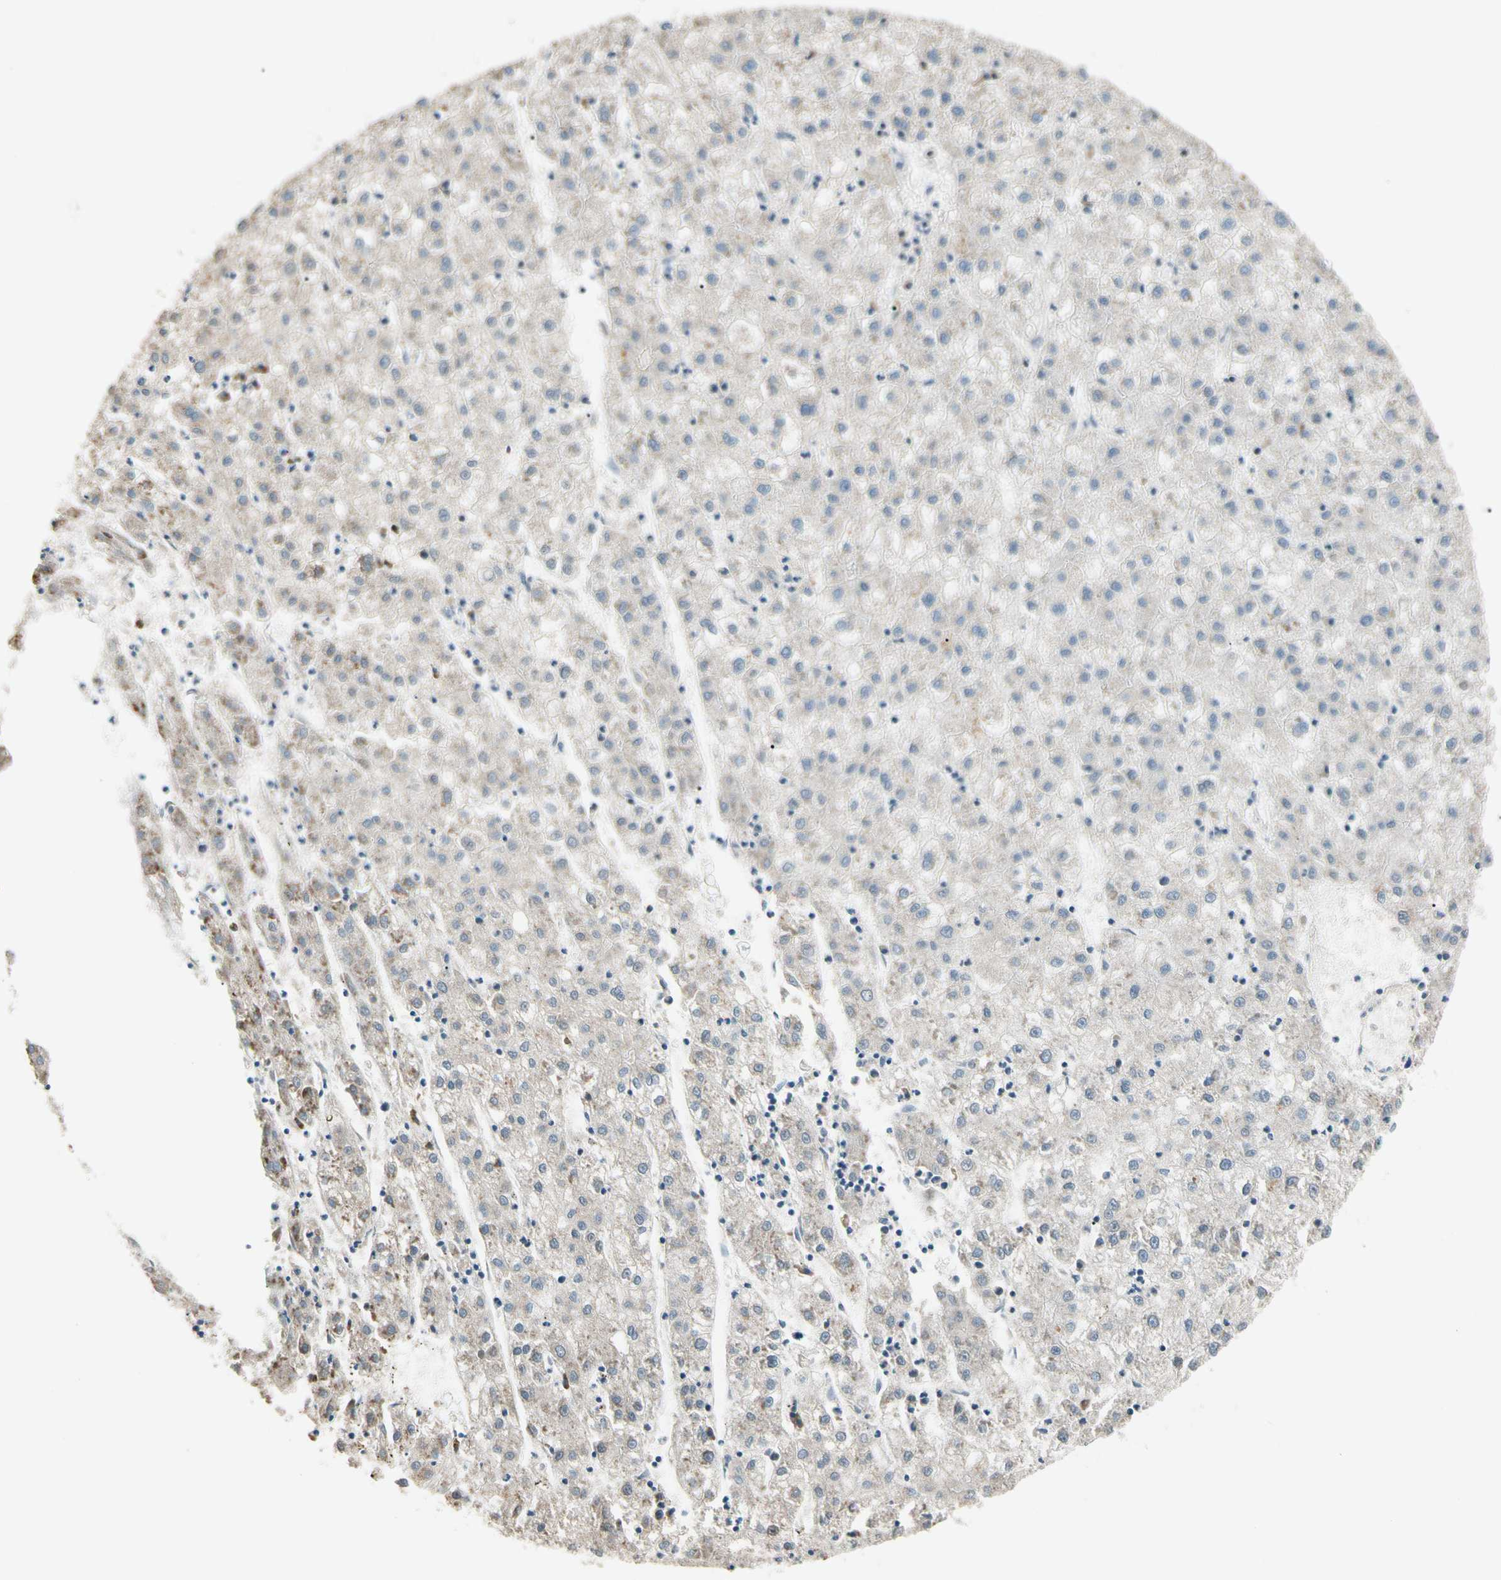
{"staining": {"intensity": "weak", "quantity": "<25%", "location": "cytoplasmic/membranous"}, "tissue": "liver cancer", "cell_type": "Tumor cells", "image_type": "cancer", "snomed": [{"axis": "morphology", "description": "Carcinoma, Hepatocellular, NOS"}, {"axis": "topography", "description": "Liver"}], "caption": "Photomicrograph shows no significant protein positivity in tumor cells of liver cancer. (Immunohistochemistry (ihc), brightfield microscopy, high magnification).", "gene": "ZSCAN12", "patient": {"sex": "male", "age": 72}}